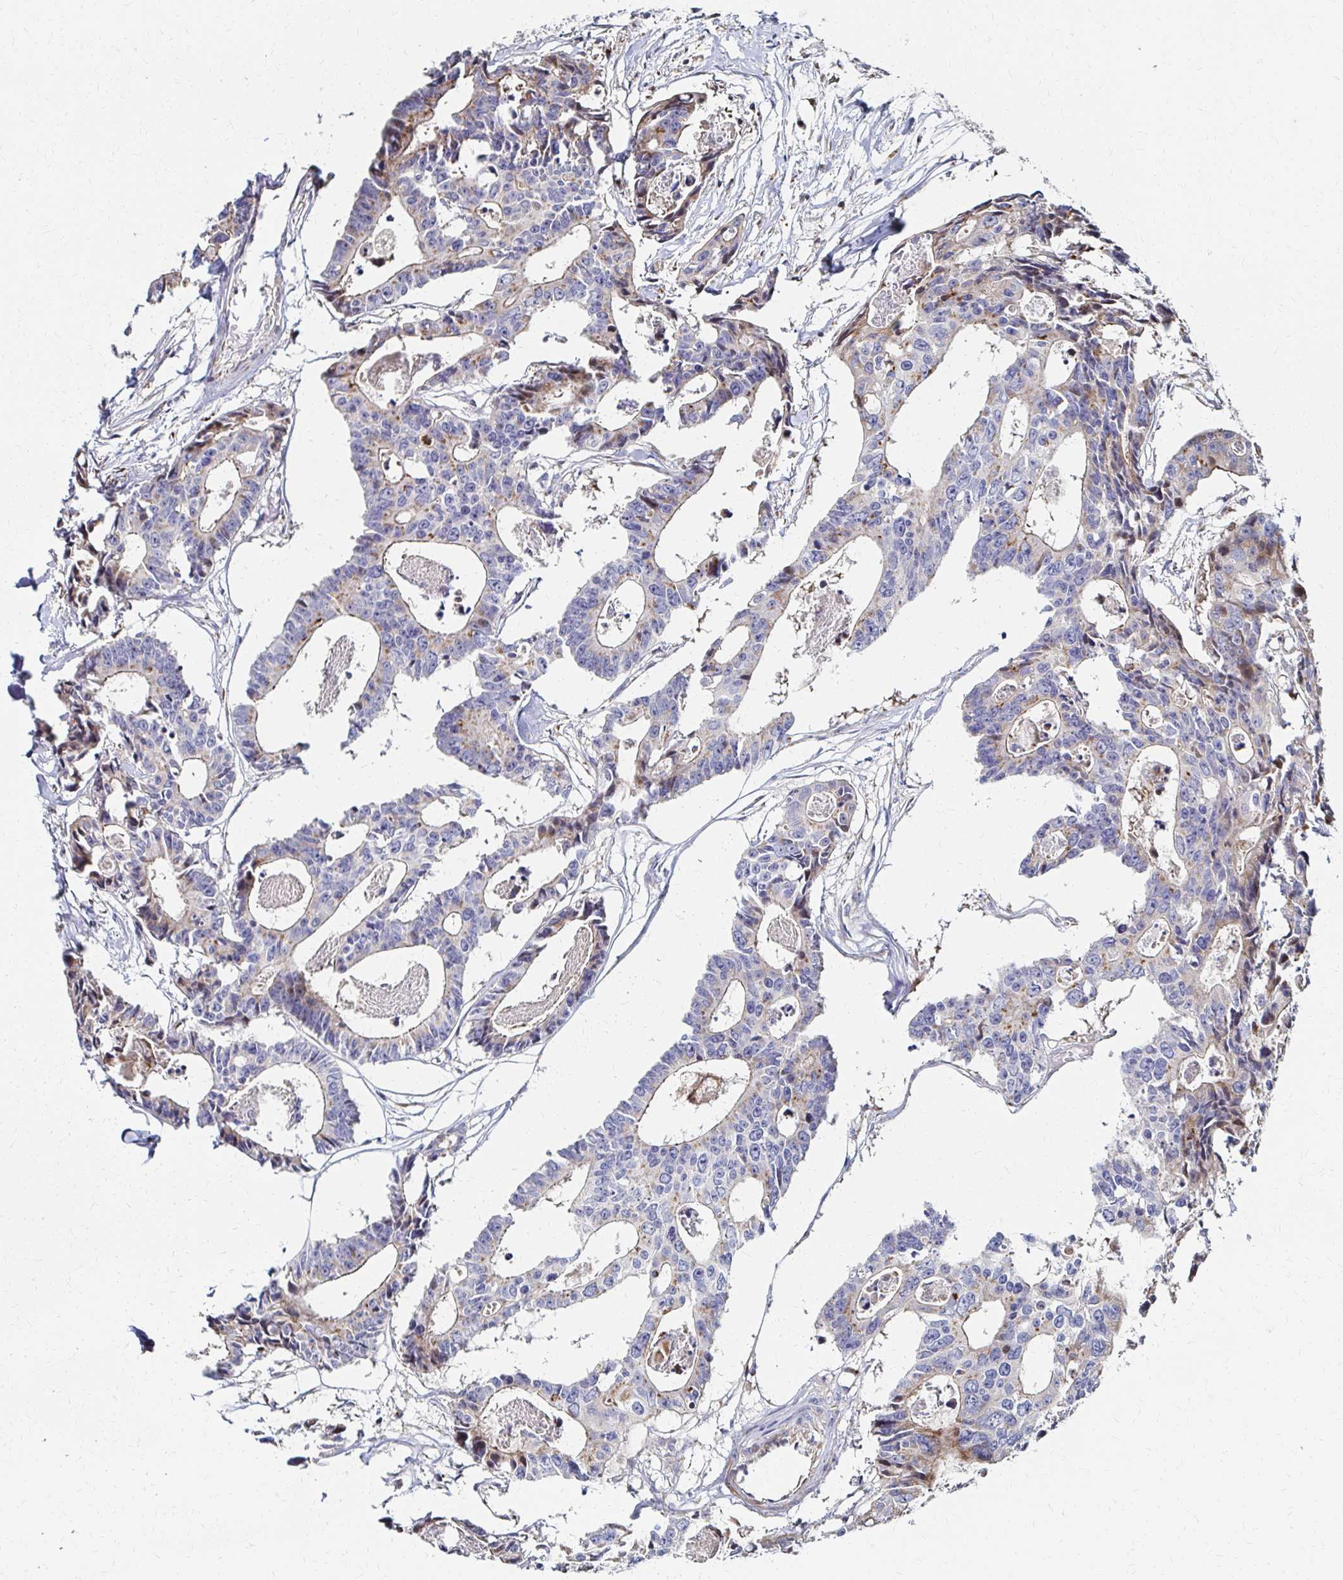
{"staining": {"intensity": "weak", "quantity": "<25%", "location": "cytoplasmic/membranous"}, "tissue": "colorectal cancer", "cell_type": "Tumor cells", "image_type": "cancer", "snomed": [{"axis": "morphology", "description": "Adenocarcinoma, NOS"}, {"axis": "topography", "description": "Rectum"}], "caption": "Immunohistochemistry (IHC) image of neoplastic tissue: human adenocarcinoma (colorectal) stained with DAB (3,3'-diaminobenzidine) shows no significant protein staining in tumor cells.", "gene": "MAN1A1", "patient": {"sex": "male", "age": 57}}